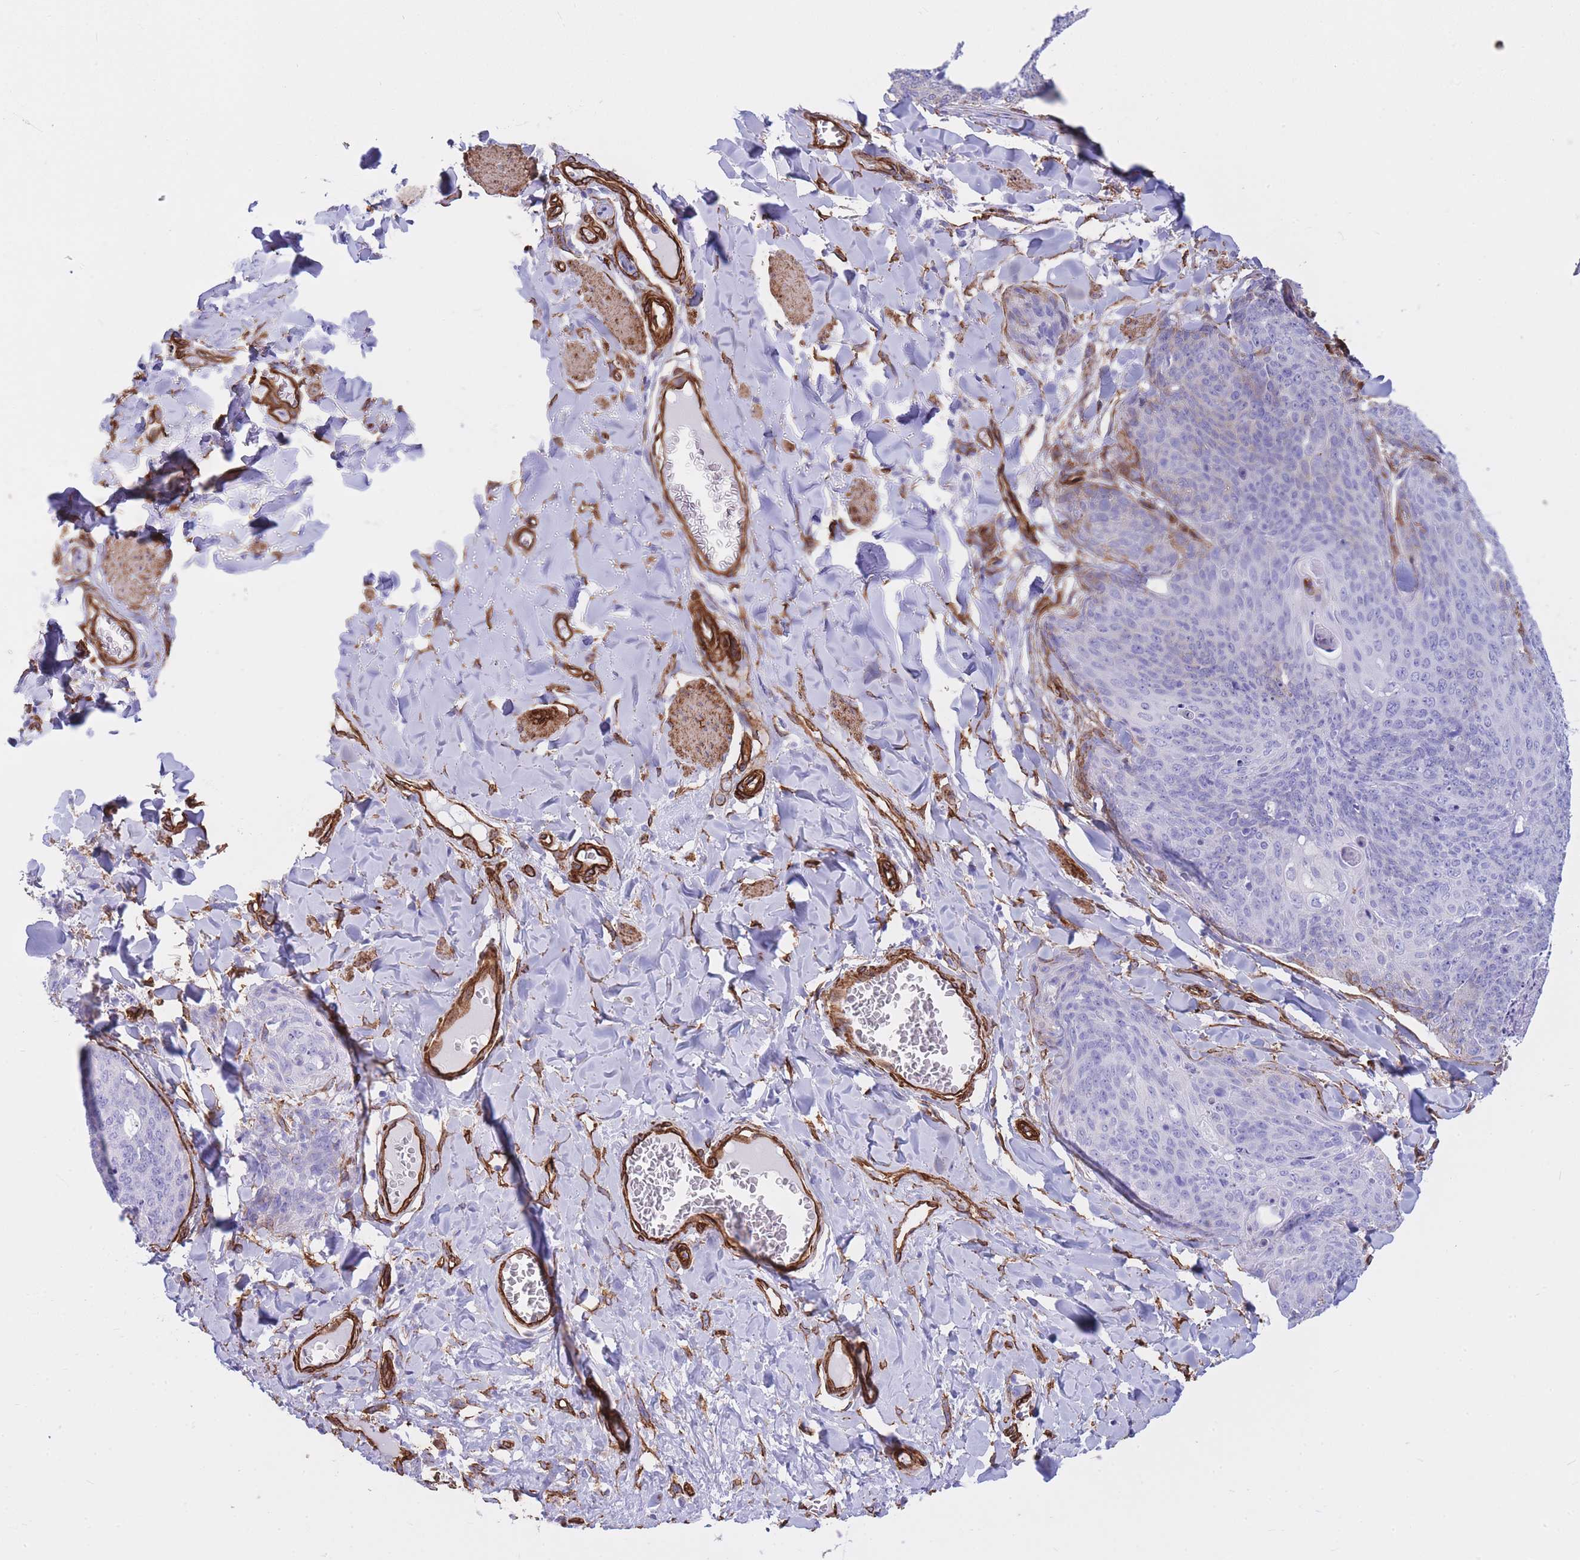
{"staining": {"intensity": "negative", "quantity": "none", "location": "none"}, "tissue": "skin cancer", "cell_type": "Tumor cells", "image_type": "cancer", "snomed": [{"axis": "morphology", "description": "Squamous cell carcinoma, NOS"}, {"axis": "topography", "description": "Skin"}, {"axis": "topography", "description": "Vulva"}], "caption": "Squamous cell carcinoma (skin) stained for a protein using IHC shows no positivity tumor cells.", "gene": "CAVIN1", "patient": {"sex": "female", "age": 85}}